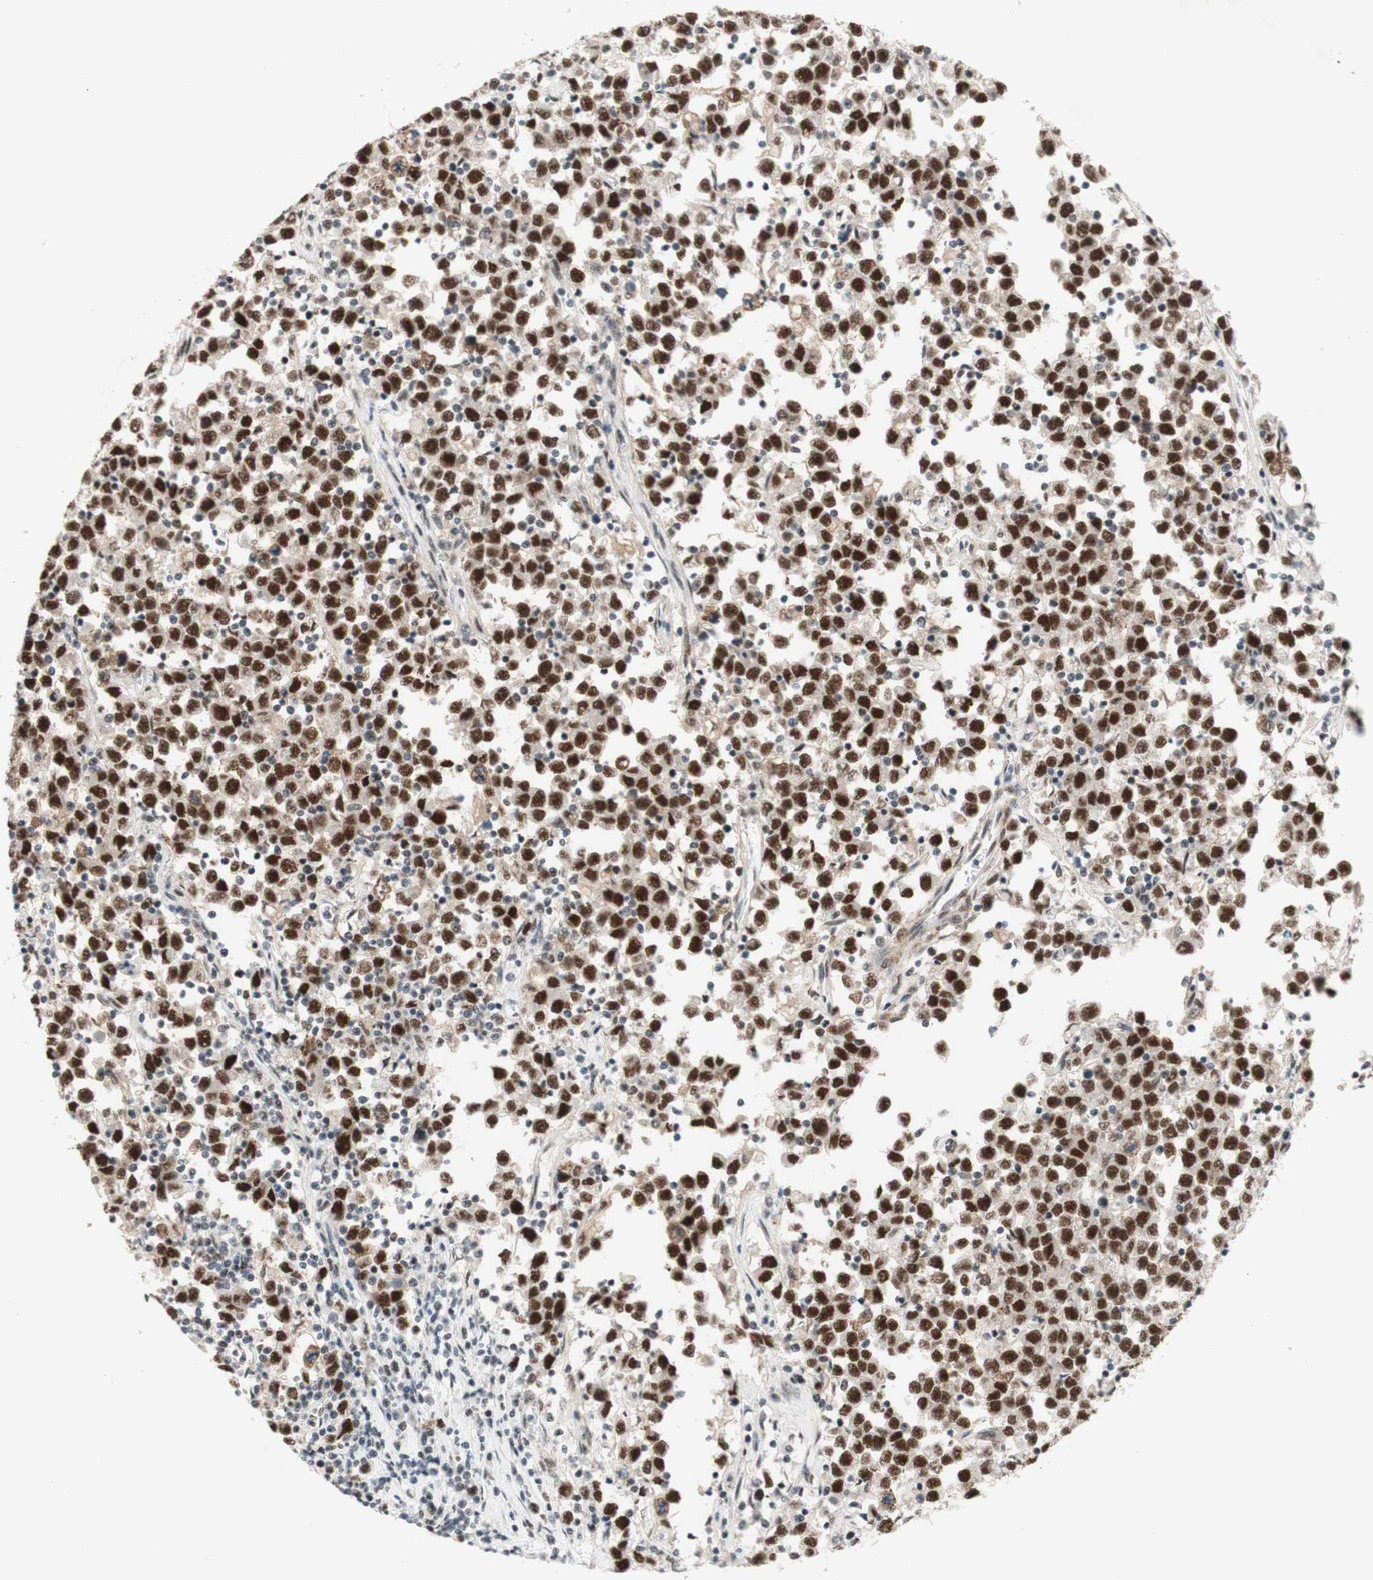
{"staining": {"intensity": "strong", "quantity": ">75%", "location": "nuclear"}, "tissue": "testis cancer", "cell_type": "Tumor cells", "image_type": "cancer", "snomed": [{"axis": "morphology", "description": "Seminoma, NOS"}, {"axis": "topography", "description": "Testis"}], "caption": "This micrograph shows testis cancer (seminoma) stained with immunohistochemistry to label a protein in brown. The nuclear of tumor cells show strong positivity for the protein. Nuclei are counter-stained blue.", "gene": "PRPF19", "patient": {"sex": "male", "age": 43}}